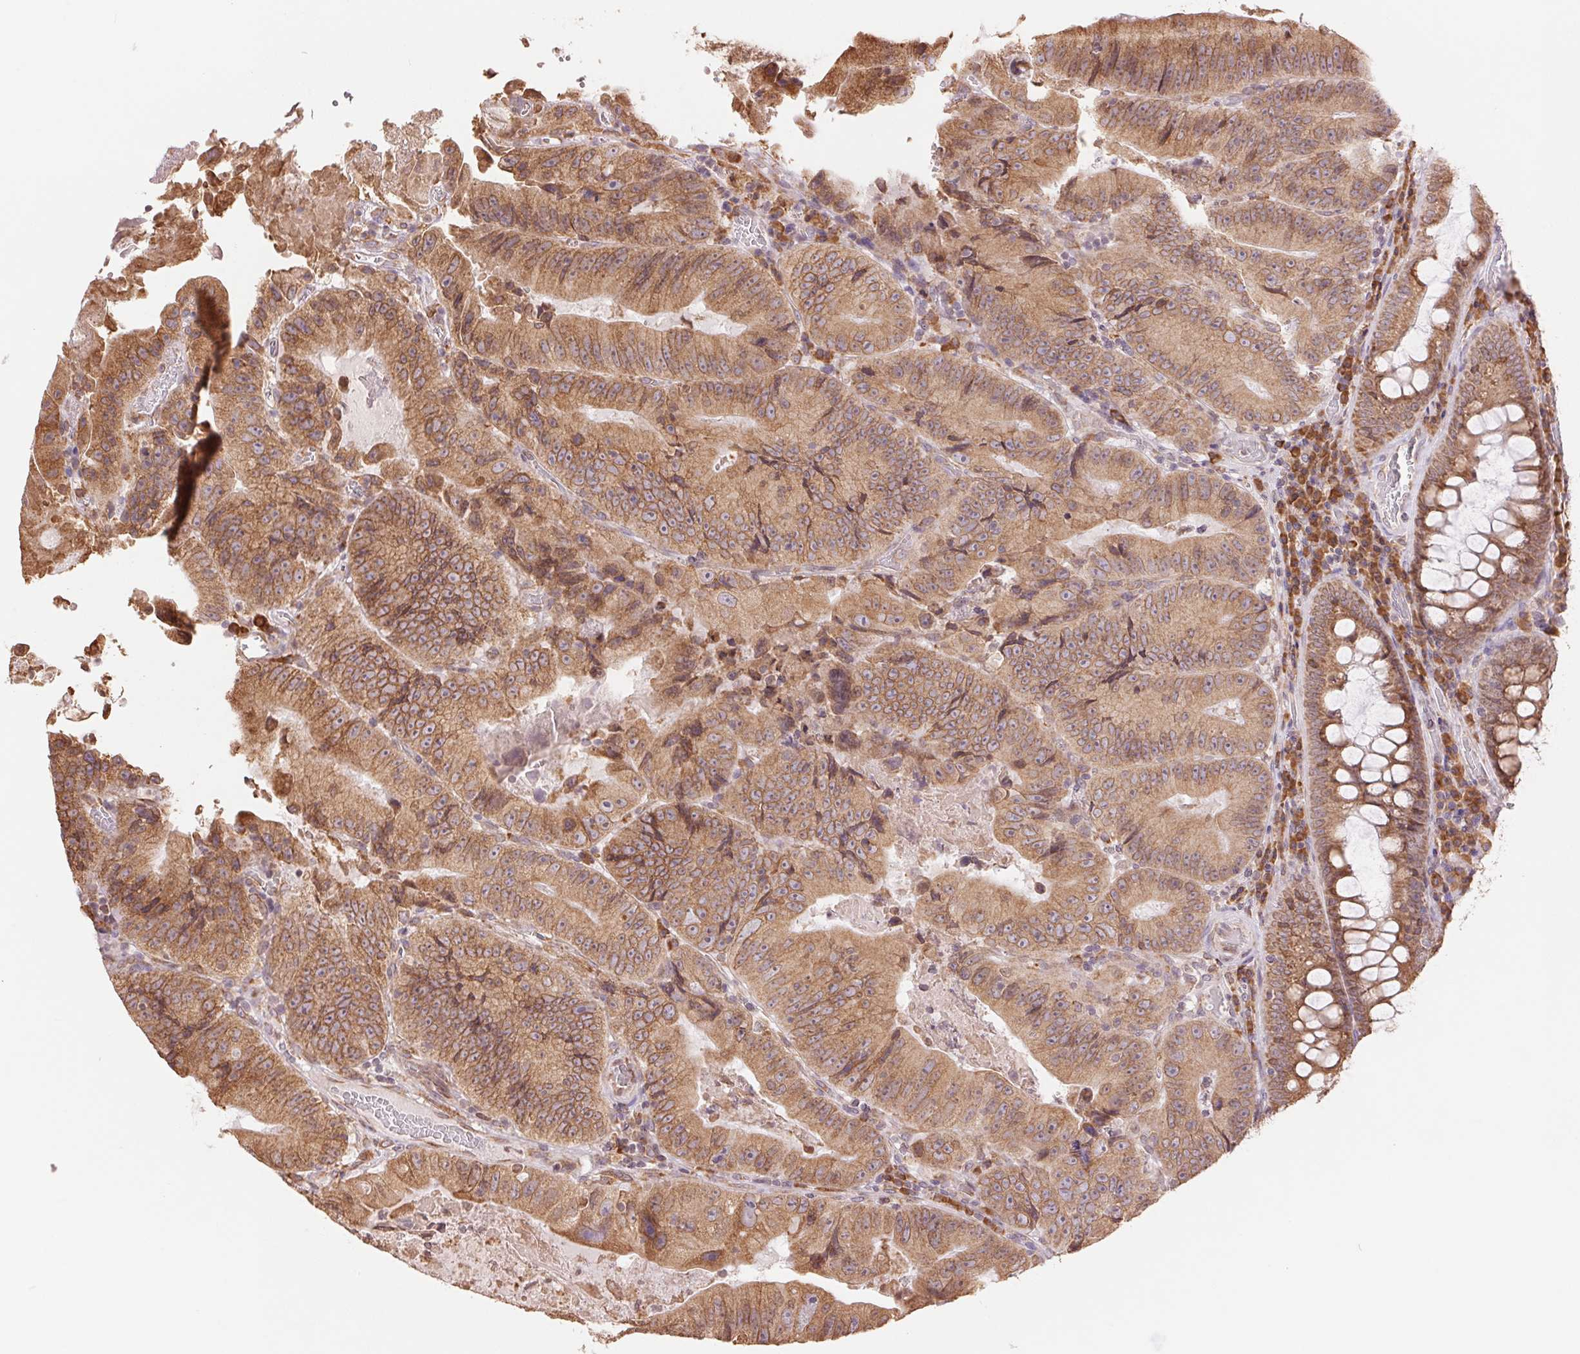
{"staining": {"intensity": "moderate", "quantity": ">75%", "location": "cytoplasmic/membranous"}, "tissue": "colorectal cancer", "cell_type": "Tumor cells", "image_type": "cancer", "snomed": [{"axis": "morphology", "description": "Adenocarcinoma, NOS"}, {"axis": "topography", "description": "Colon"}], "caption": "Human colorectal cancer stained for a protein (brown) displays moderate cytoplasmic/membranous positive staining in about >75% of tumor cells.", "gene": "RPN1", "patient": {"sex": "female", "age": 86}}